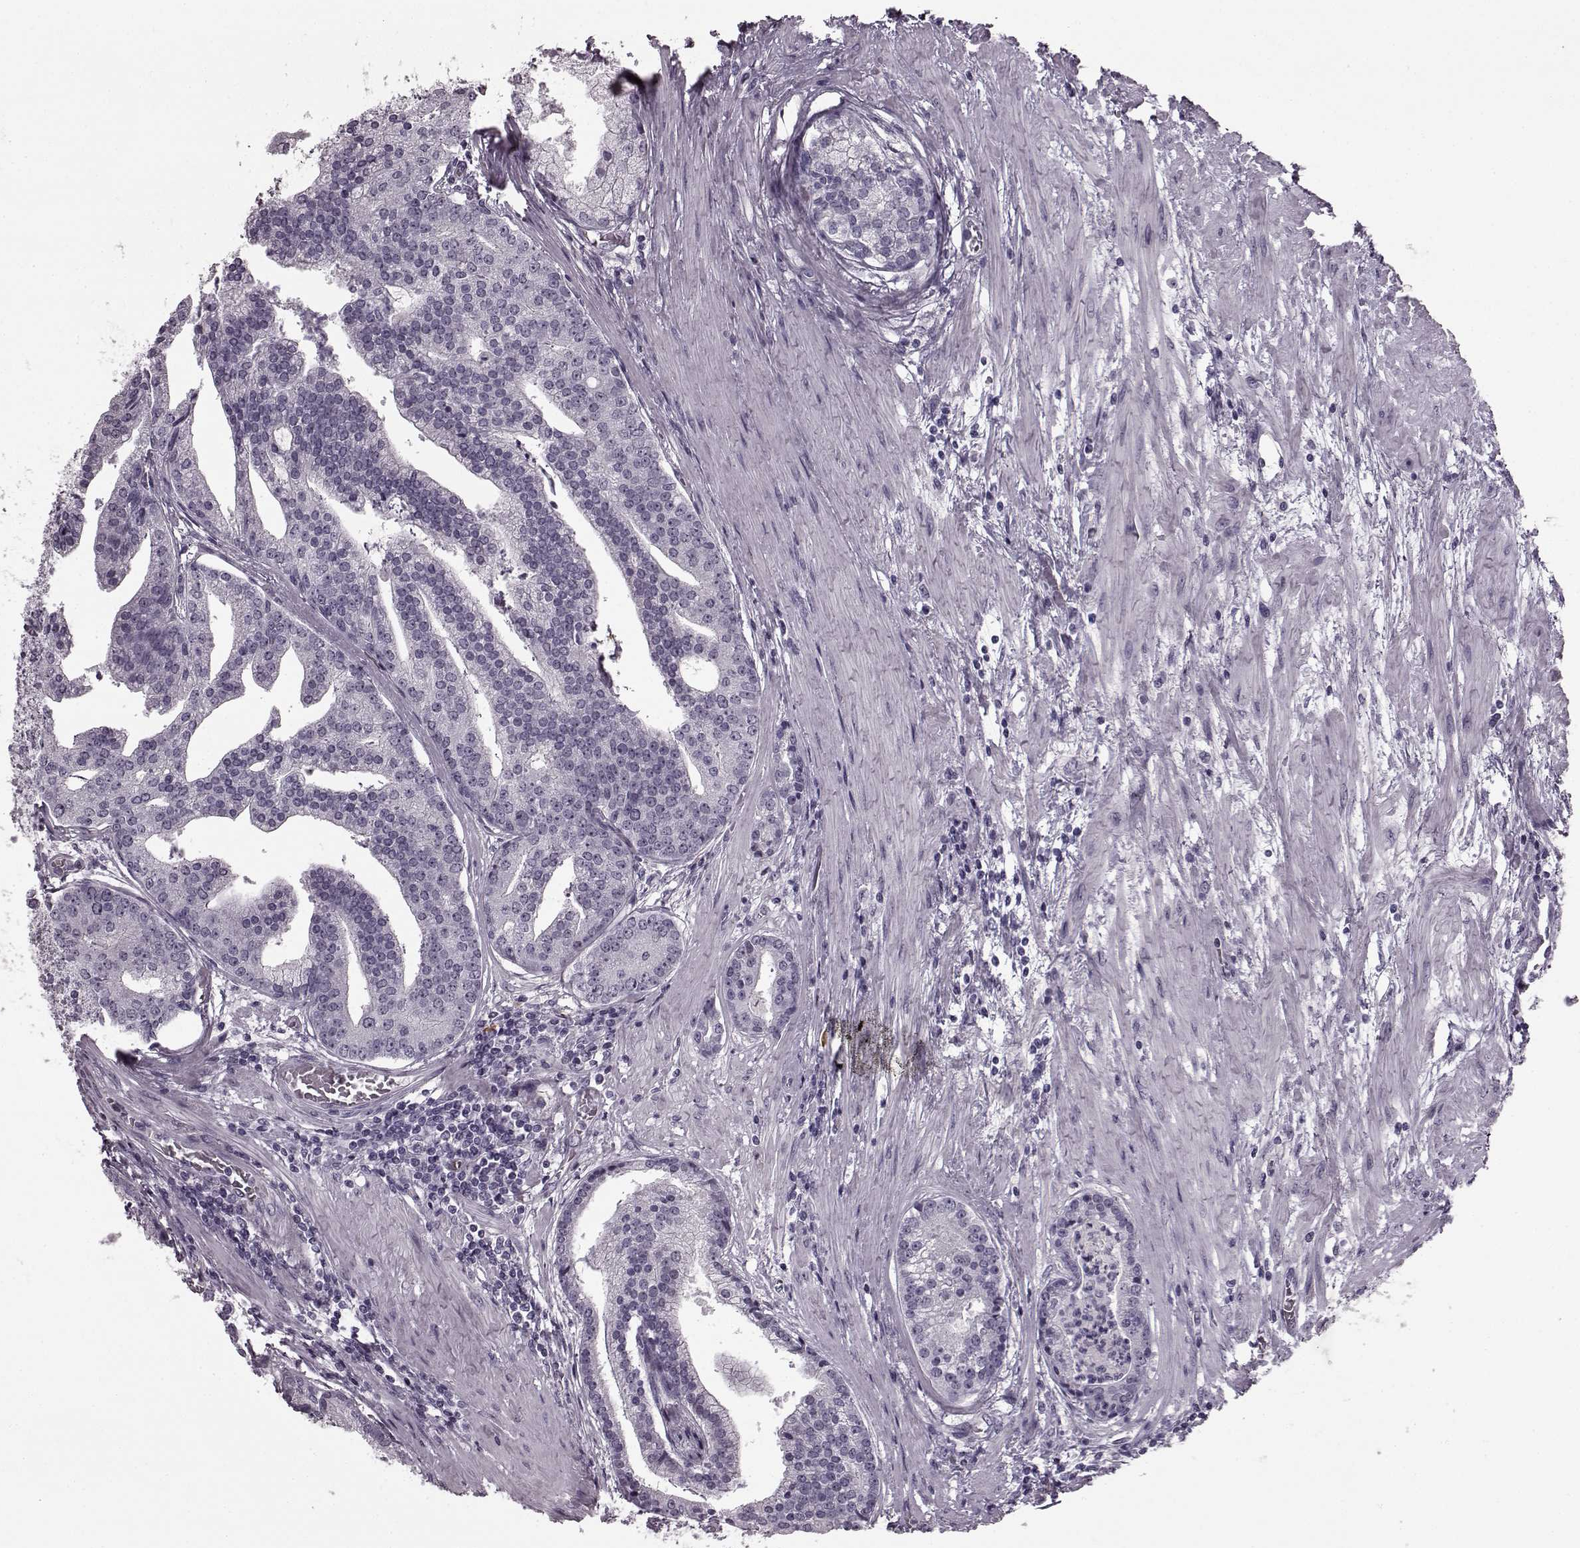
{"staining": {"intensity": "negative", "quantity": "none", "location": "none"}, "tissue": "prostate cancer", "cell_type": "Tumor cells", "image_type": "cancer", "snomed": [{"axis": "morphology", "description": "Adenocarcinoma, NOS"}, {"axis": "topography", "description": "Prostate and seminal vesicle, NOS"}, {"axis": "topography", "description": "Prostate"}], "caption": "Immunohistochemical staining of human prostate cancer (adenocarcinoma) displays no significant staining in tumor cells.", "gene": "PRPH2", "patient": {"sex": "male", "age": 44}}